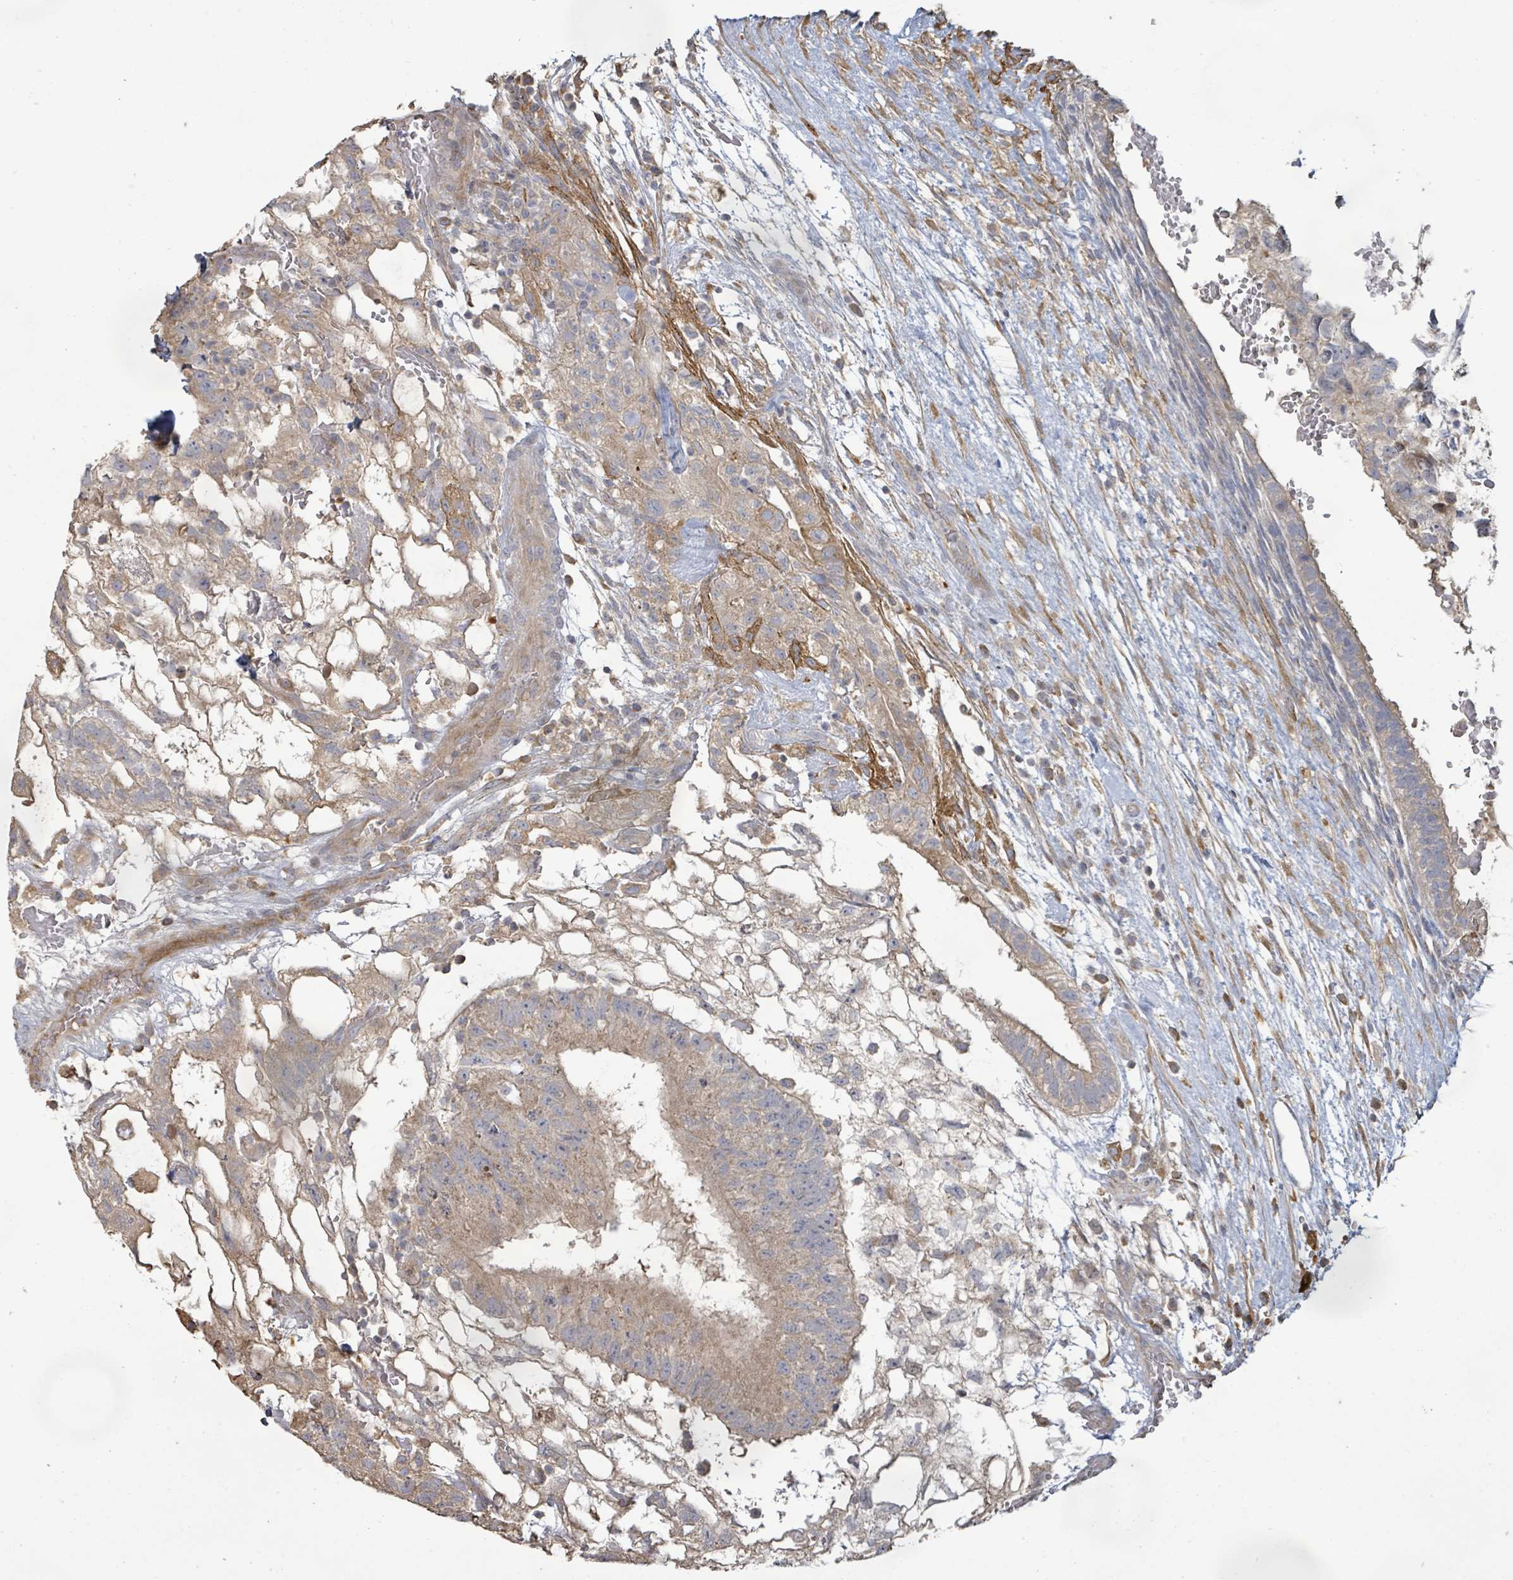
{"staining": {"intensity": "moderate", "quantity": ">75%", "location": "cytoplasmic/membranous"}, "tissue": "testis cancer", "cell_type": "Tumor cells", "image_type": "cancer", "snomed": [{"axis": "morphology", "description": "Normal tissue, NOS"}, {"axis": "morphology", "description": "Carcinoma, Embryonal, NOS"}, {"axis": "topography", "description": "Testis"}], "caption": "Protein analysis of embryonal carcinoma (testis) tissue shows moderate cytoplasmic/membranous positivity in approximately >75% of tumor cells.", "gene": "KCNS2", "patient": {"sex": "male", "age": 32}}